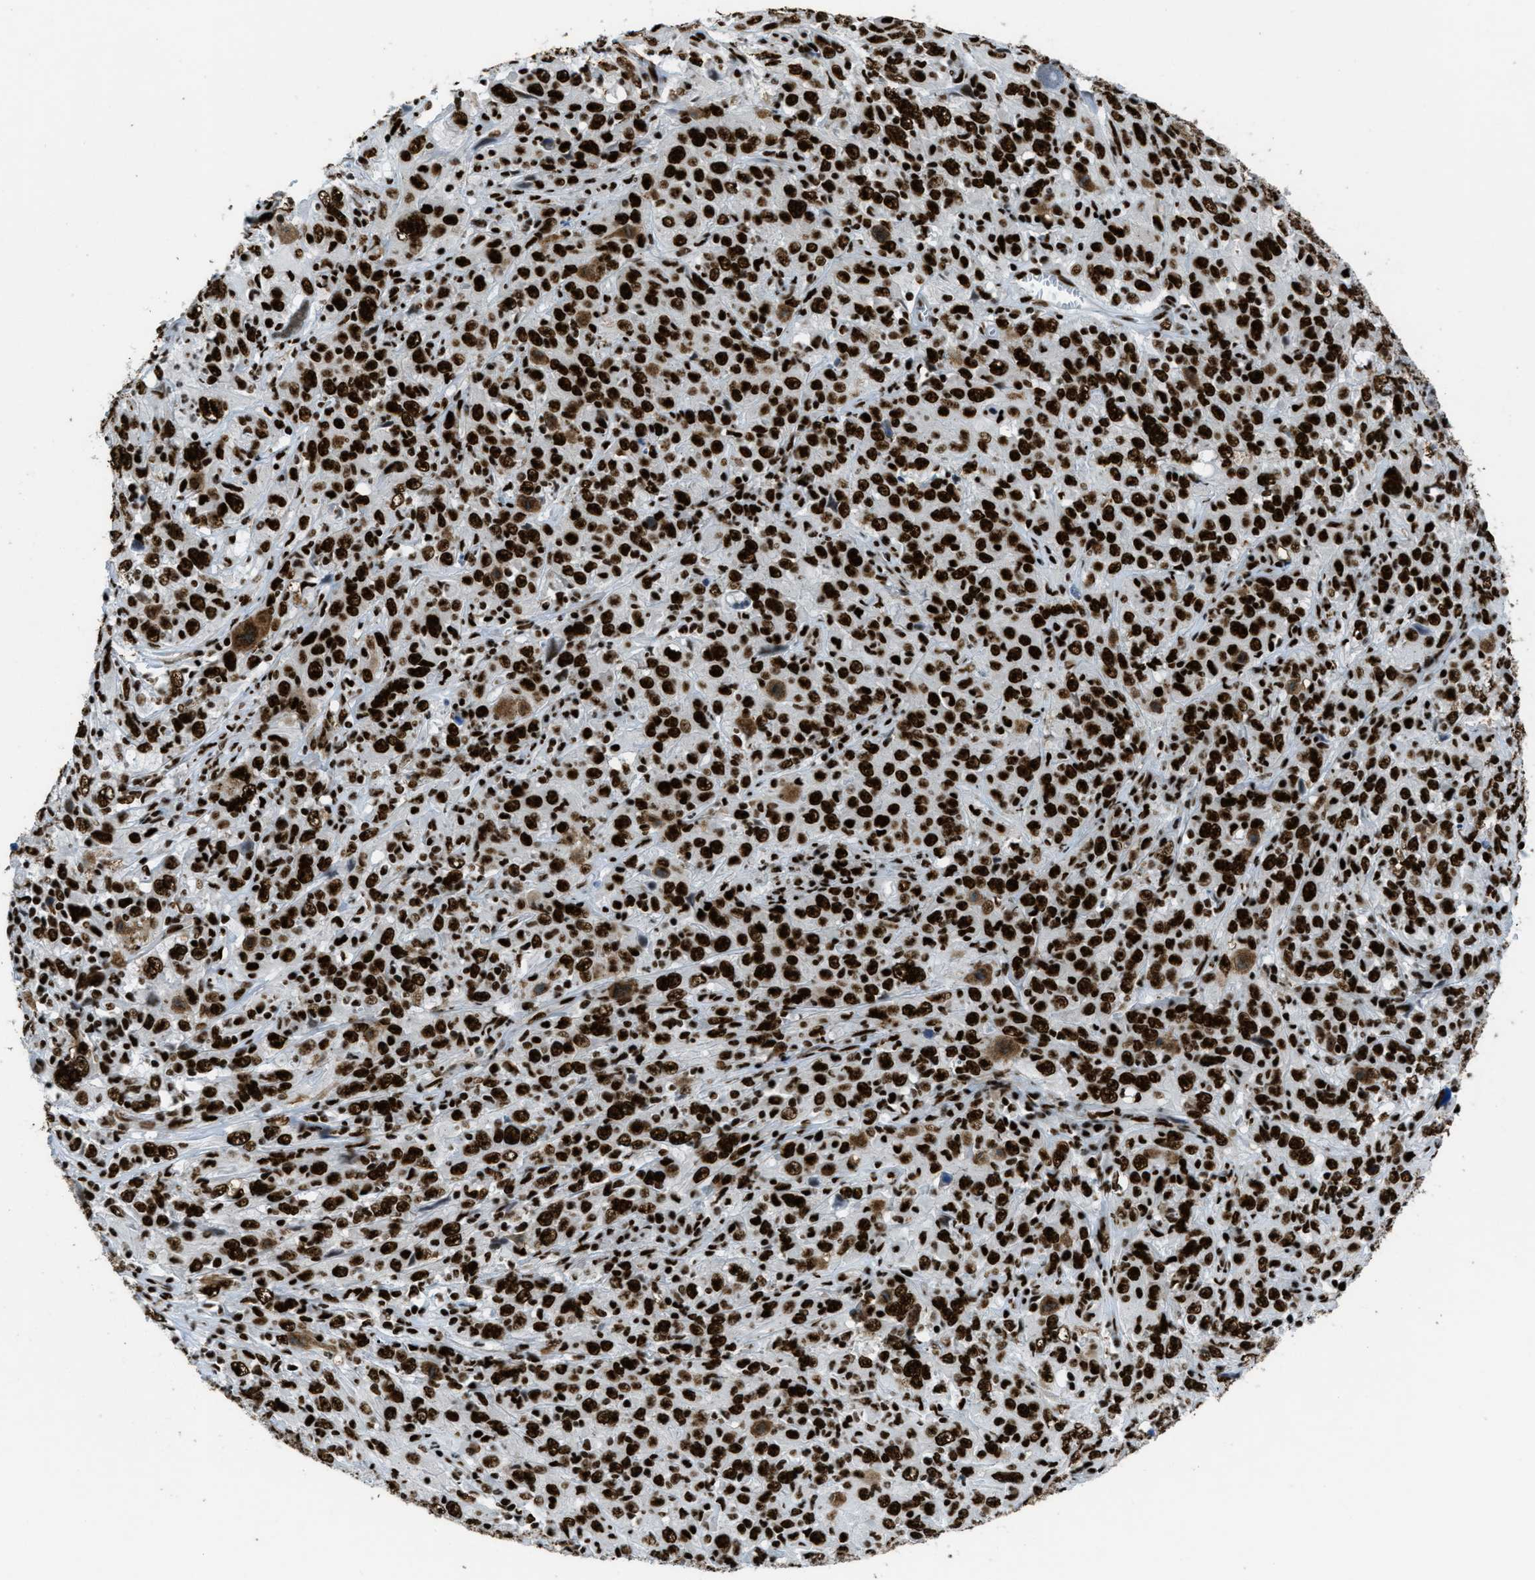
{"staining": {"intensity": "strong", "quantity": ">75%", "location": "nuclear"}, "tissue": "cervical cancer", "cell_type": "Tumor cells", "image_type": "cancer", "snomed": [{"axis": "morphology", "description": "Squamous cell carcinoma, NOS"}, {"axis": "topography", "description": "Cervix"}], "caption": "About >75% of tumor cells in human squamous cell carcinoma (cervical) display strong nuclear protein expression as visualized by brown immunohistochemical staining.", "gene": "ZNF207", "patient": {"sex": "female", "age": 46}}